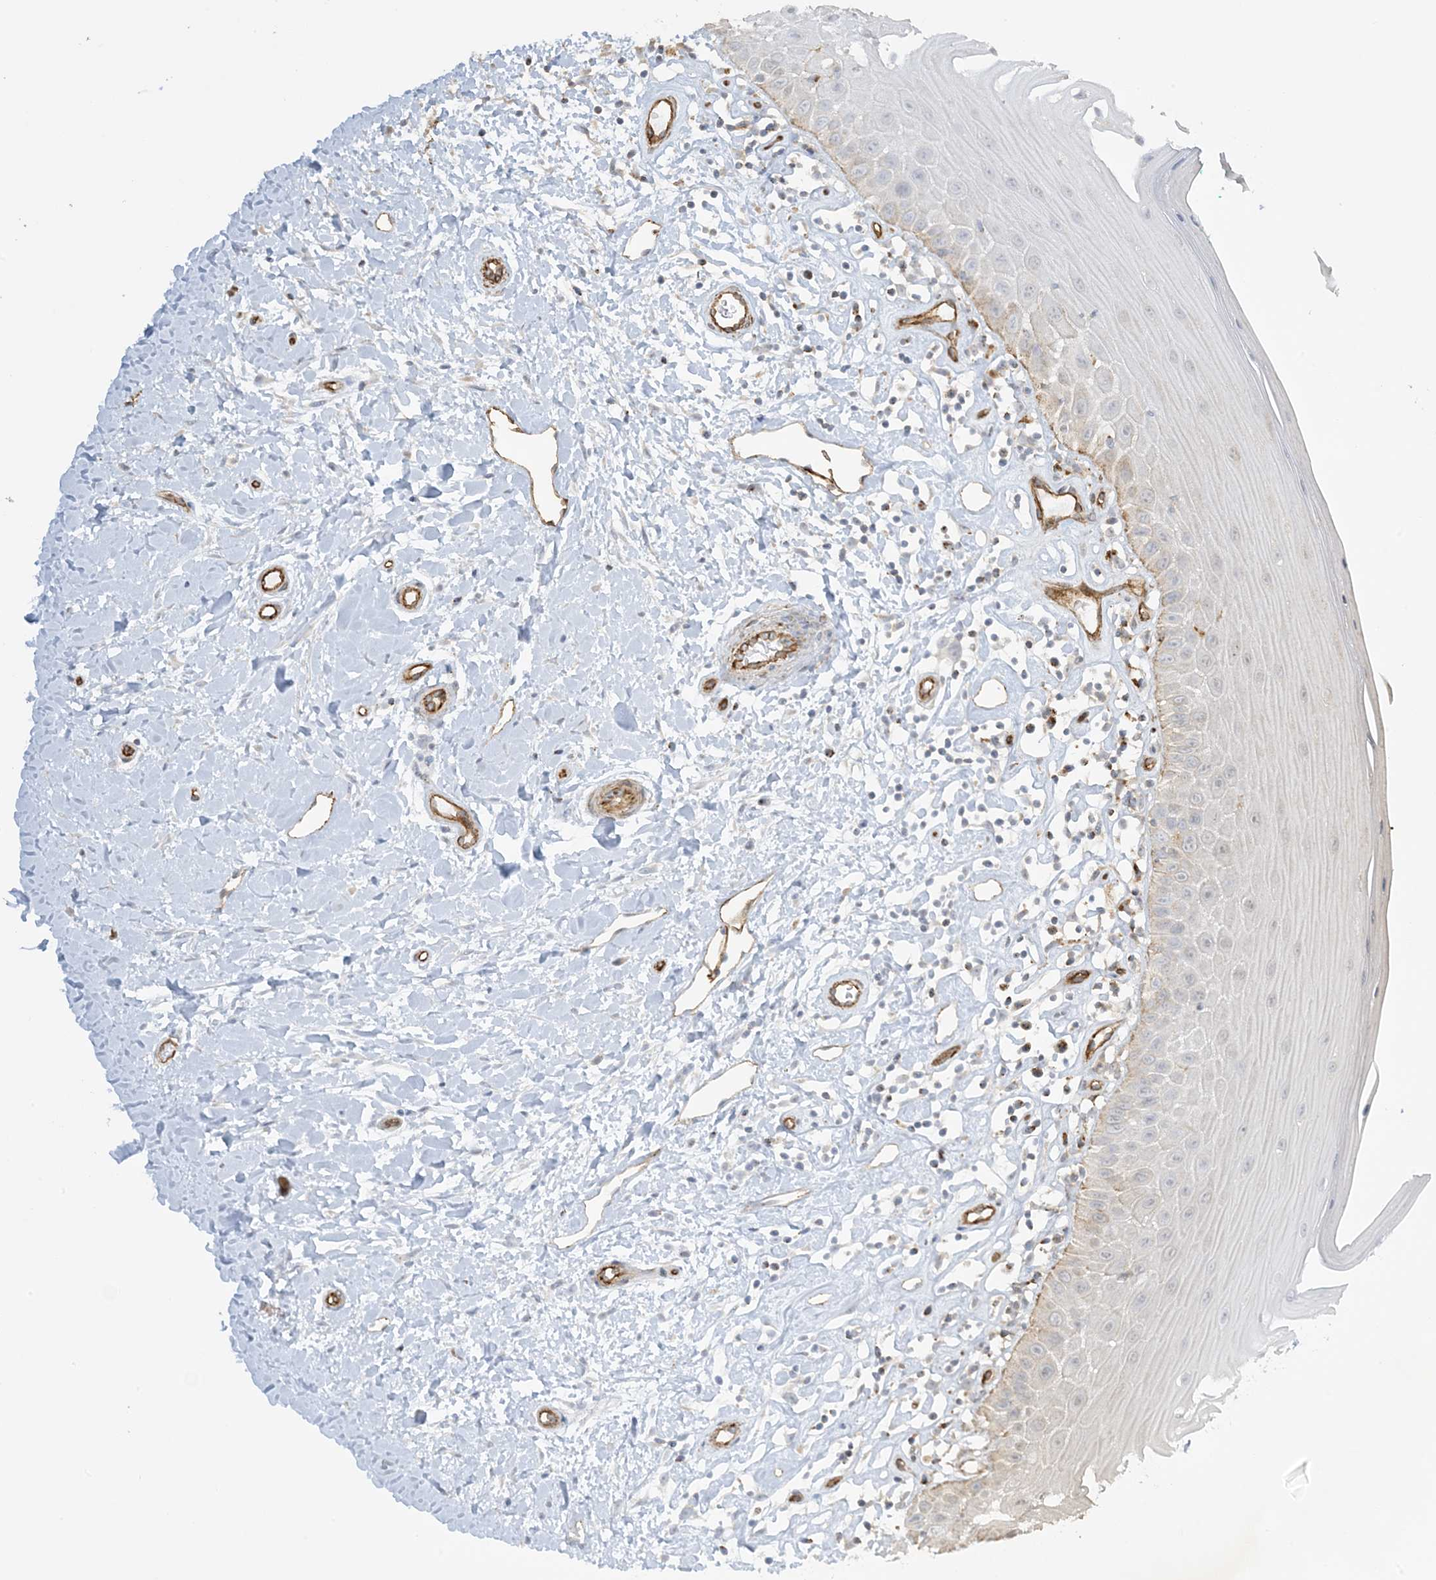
{"staining": {"intensity": "weak", "quantity": "<25%", "location": "cytoplasmic/membranous"}, "tissue": "oral mucosa", "cell_type": "Squamous epithelial cells", "image_type": "normal", "snomed": [{"axis": "morphology", "description": "Normal tissue, NOS"}, {"axis": "topography", "description": "Oral tissue"}], "caption": "Immunohistochemical staining of unremarkable human oral mucosa demonstrates no significant expression in squamous epithelial cells.", "gene": "AGA", "patient": {"sex": "female", "age": 56}}